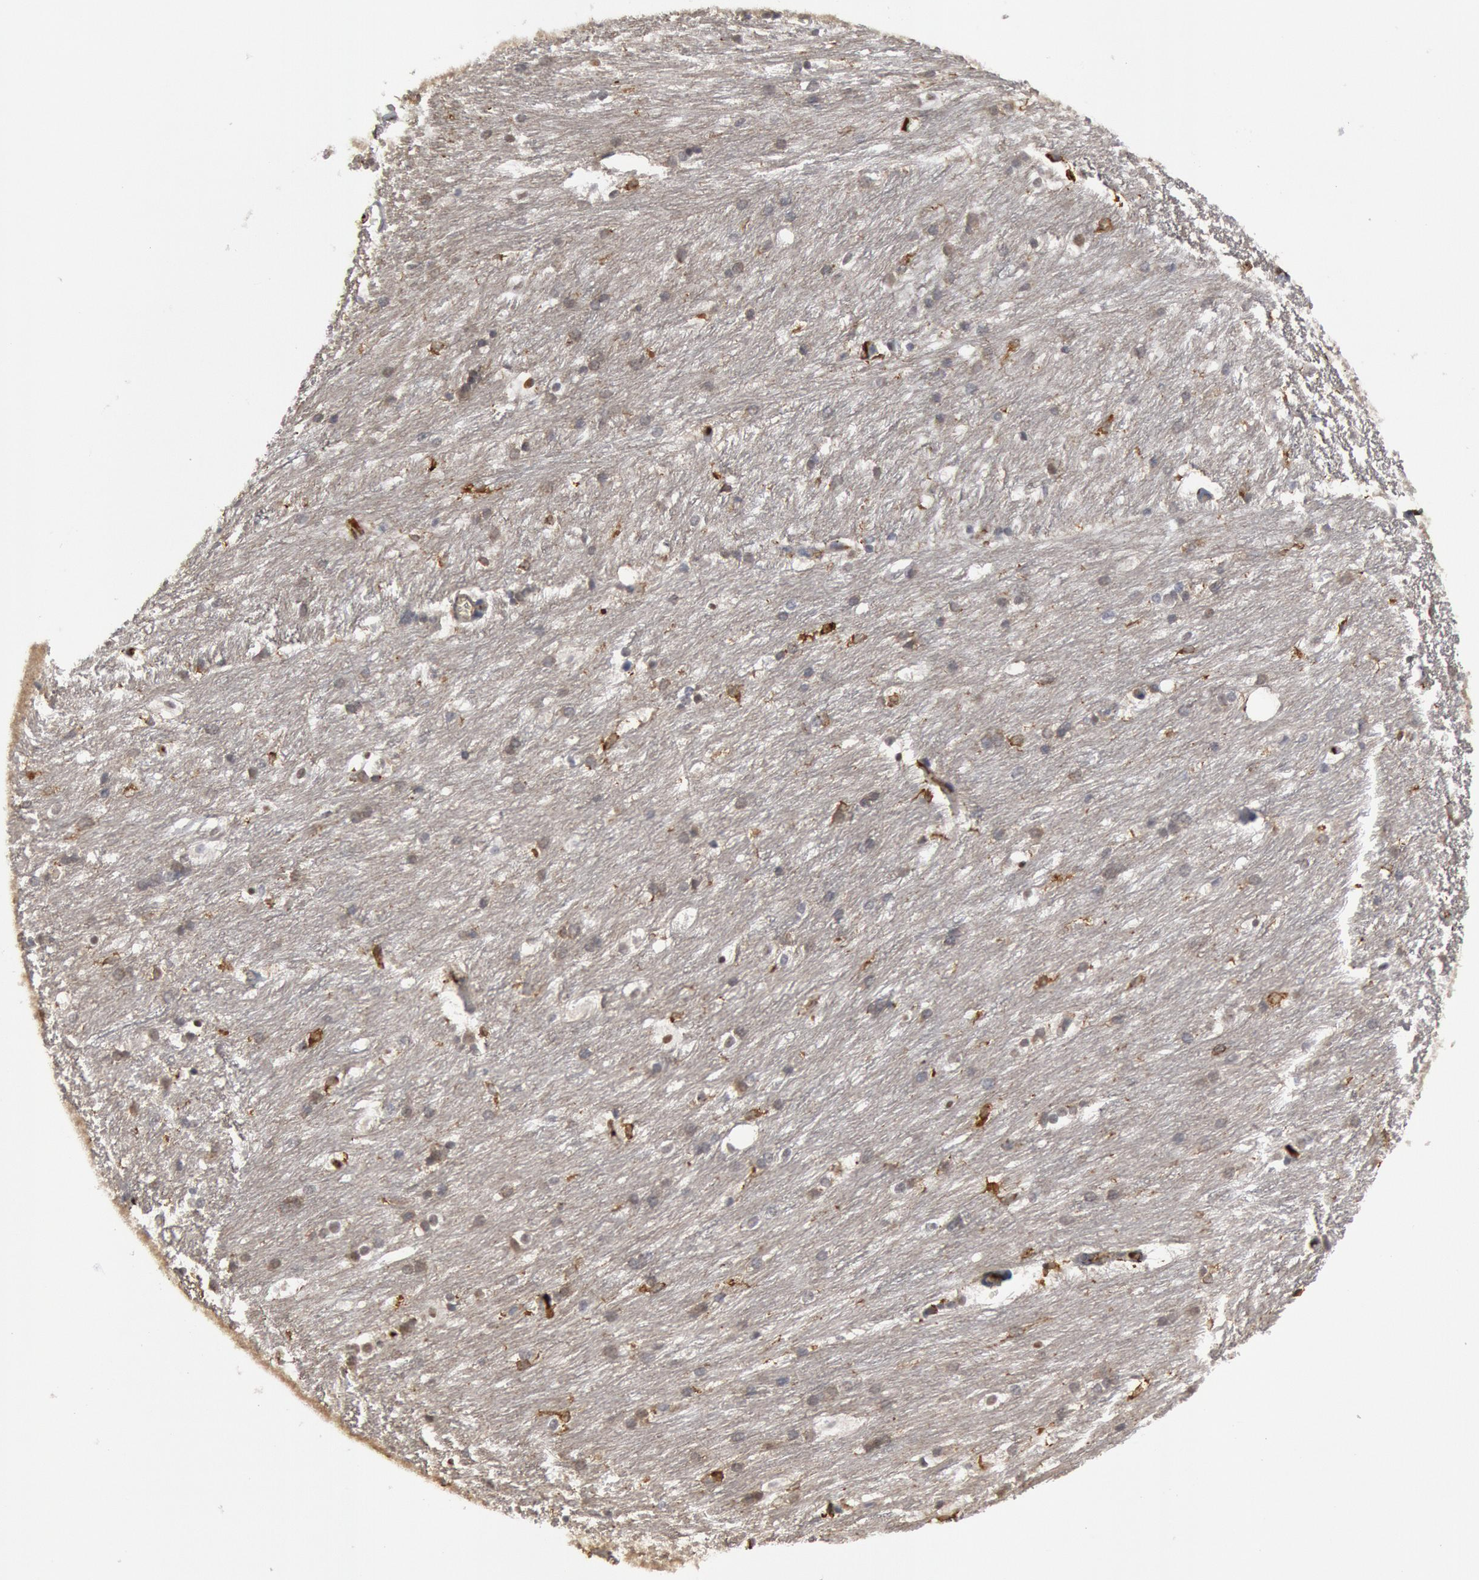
{"staining": {"intensity": "negative", "quantity": "none", "location": "none"}, "tissue": "caudate", "cell_type": "Glial cells", "image_type": "normal", "snomed": [{"axis": "morphology", "description": "Normal tissue, NOS"}, {"axis": "topography", "description": "Lateral ventricle wall"}], "caption": "The photomicrograph reveals no significant positivity in glial cells of caudate. Brightfield microscopy of immunohistochemistry (IHC) stained with DAB (brown) and hematoxylin (blue), captured at high magnification.", "gene": "C1QC", "patient": {"sex": "female", "age": 19}}